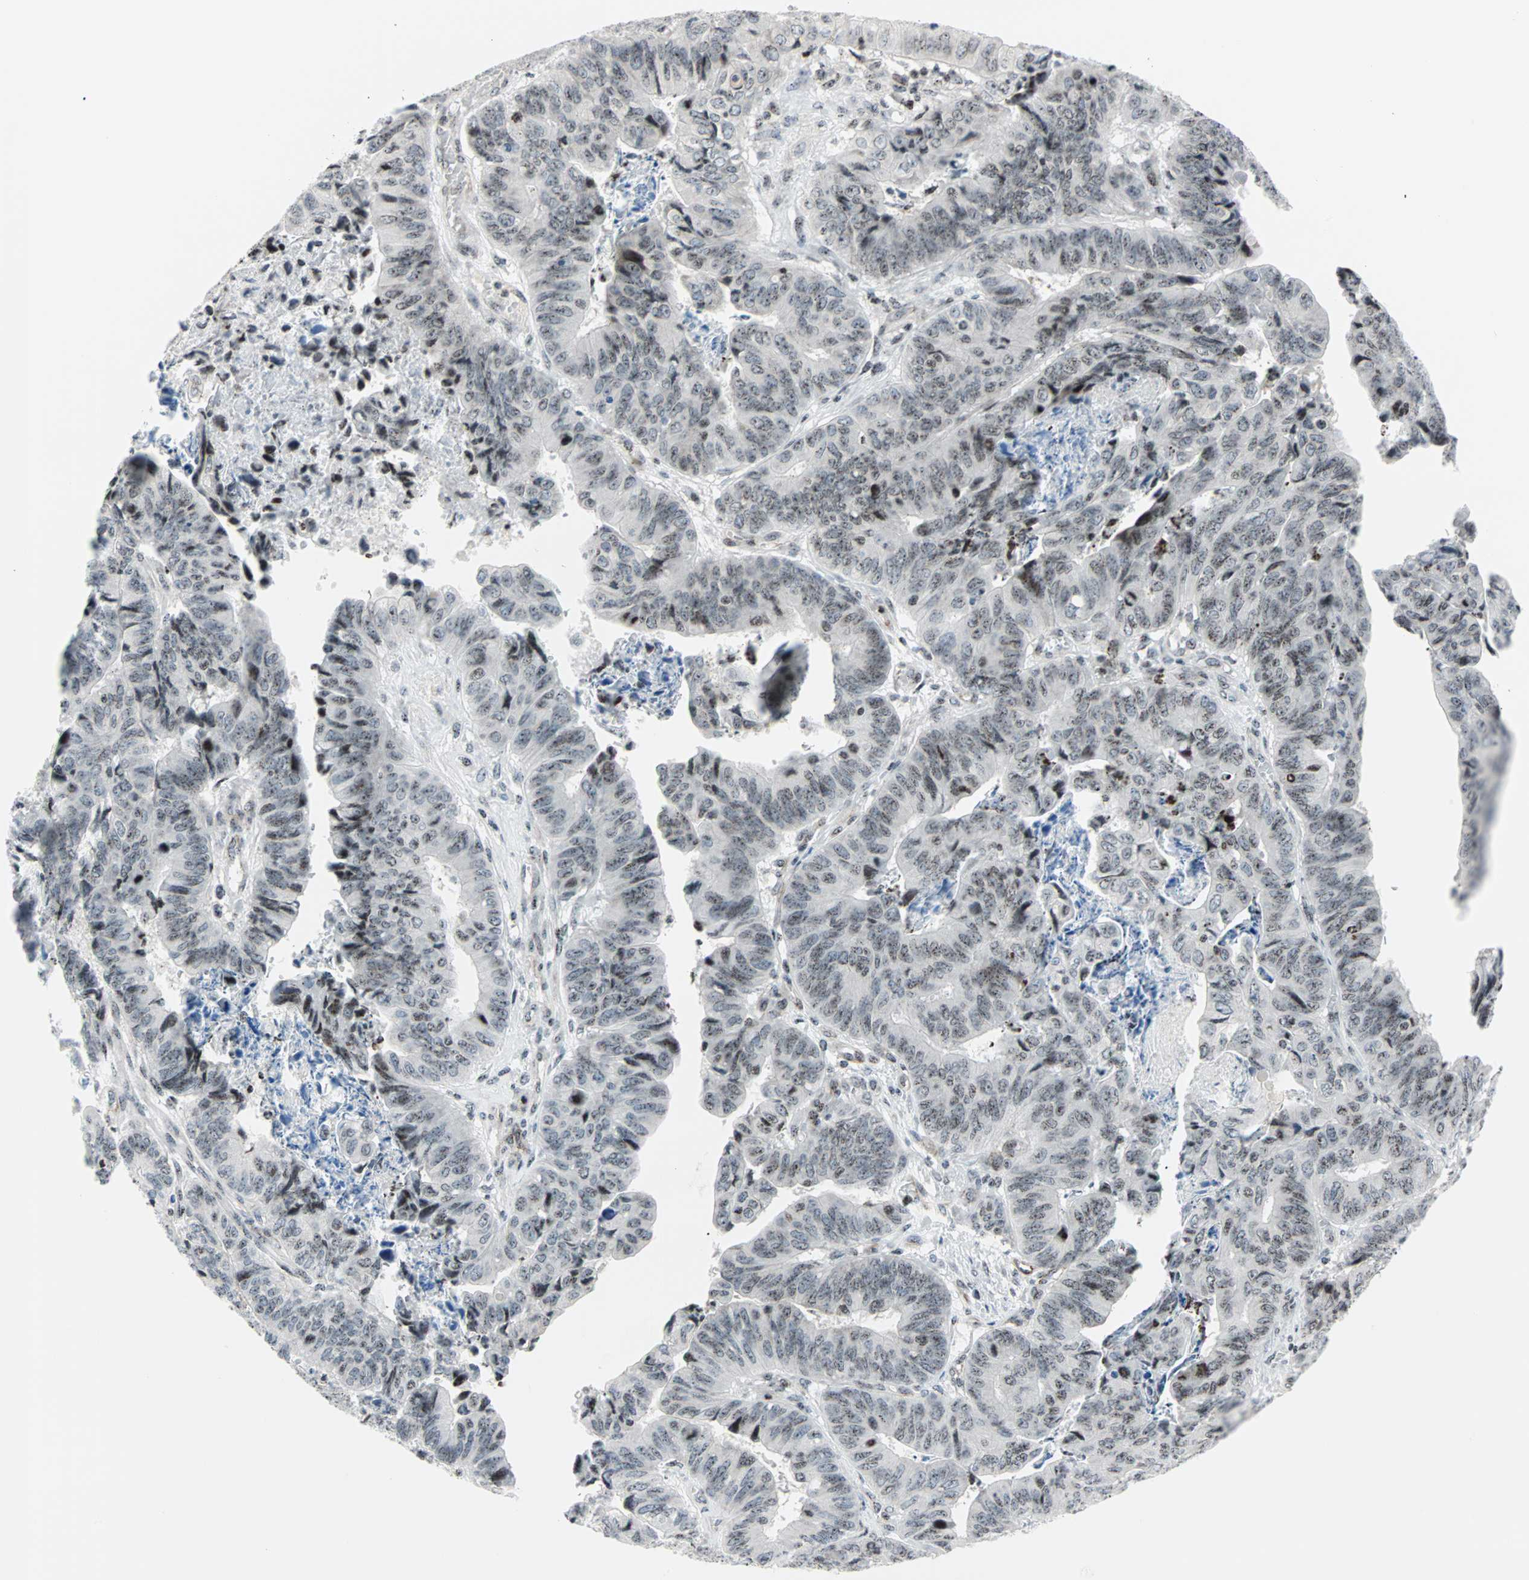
{"staining": {"intensity": "weak", "quantity": ">75%", "location": "nuclear"}, "tissue": "stomach cancer", "cell_type": "Tumor cells", "image_type": "cancer", "snomed": [{"axis": "morphology", "description": "Adenocarcinoma, NOS"}, {"axis": "topography", "description": "Stomach, lower"}], "caption": "There is low levels of weak nuclear positivity in tumor cells of stomach cancer, as demonstrated by immunohistochemical staining (brown color).", "gene": "CENPA", "patient": {"sex": "male", "age": 77}}